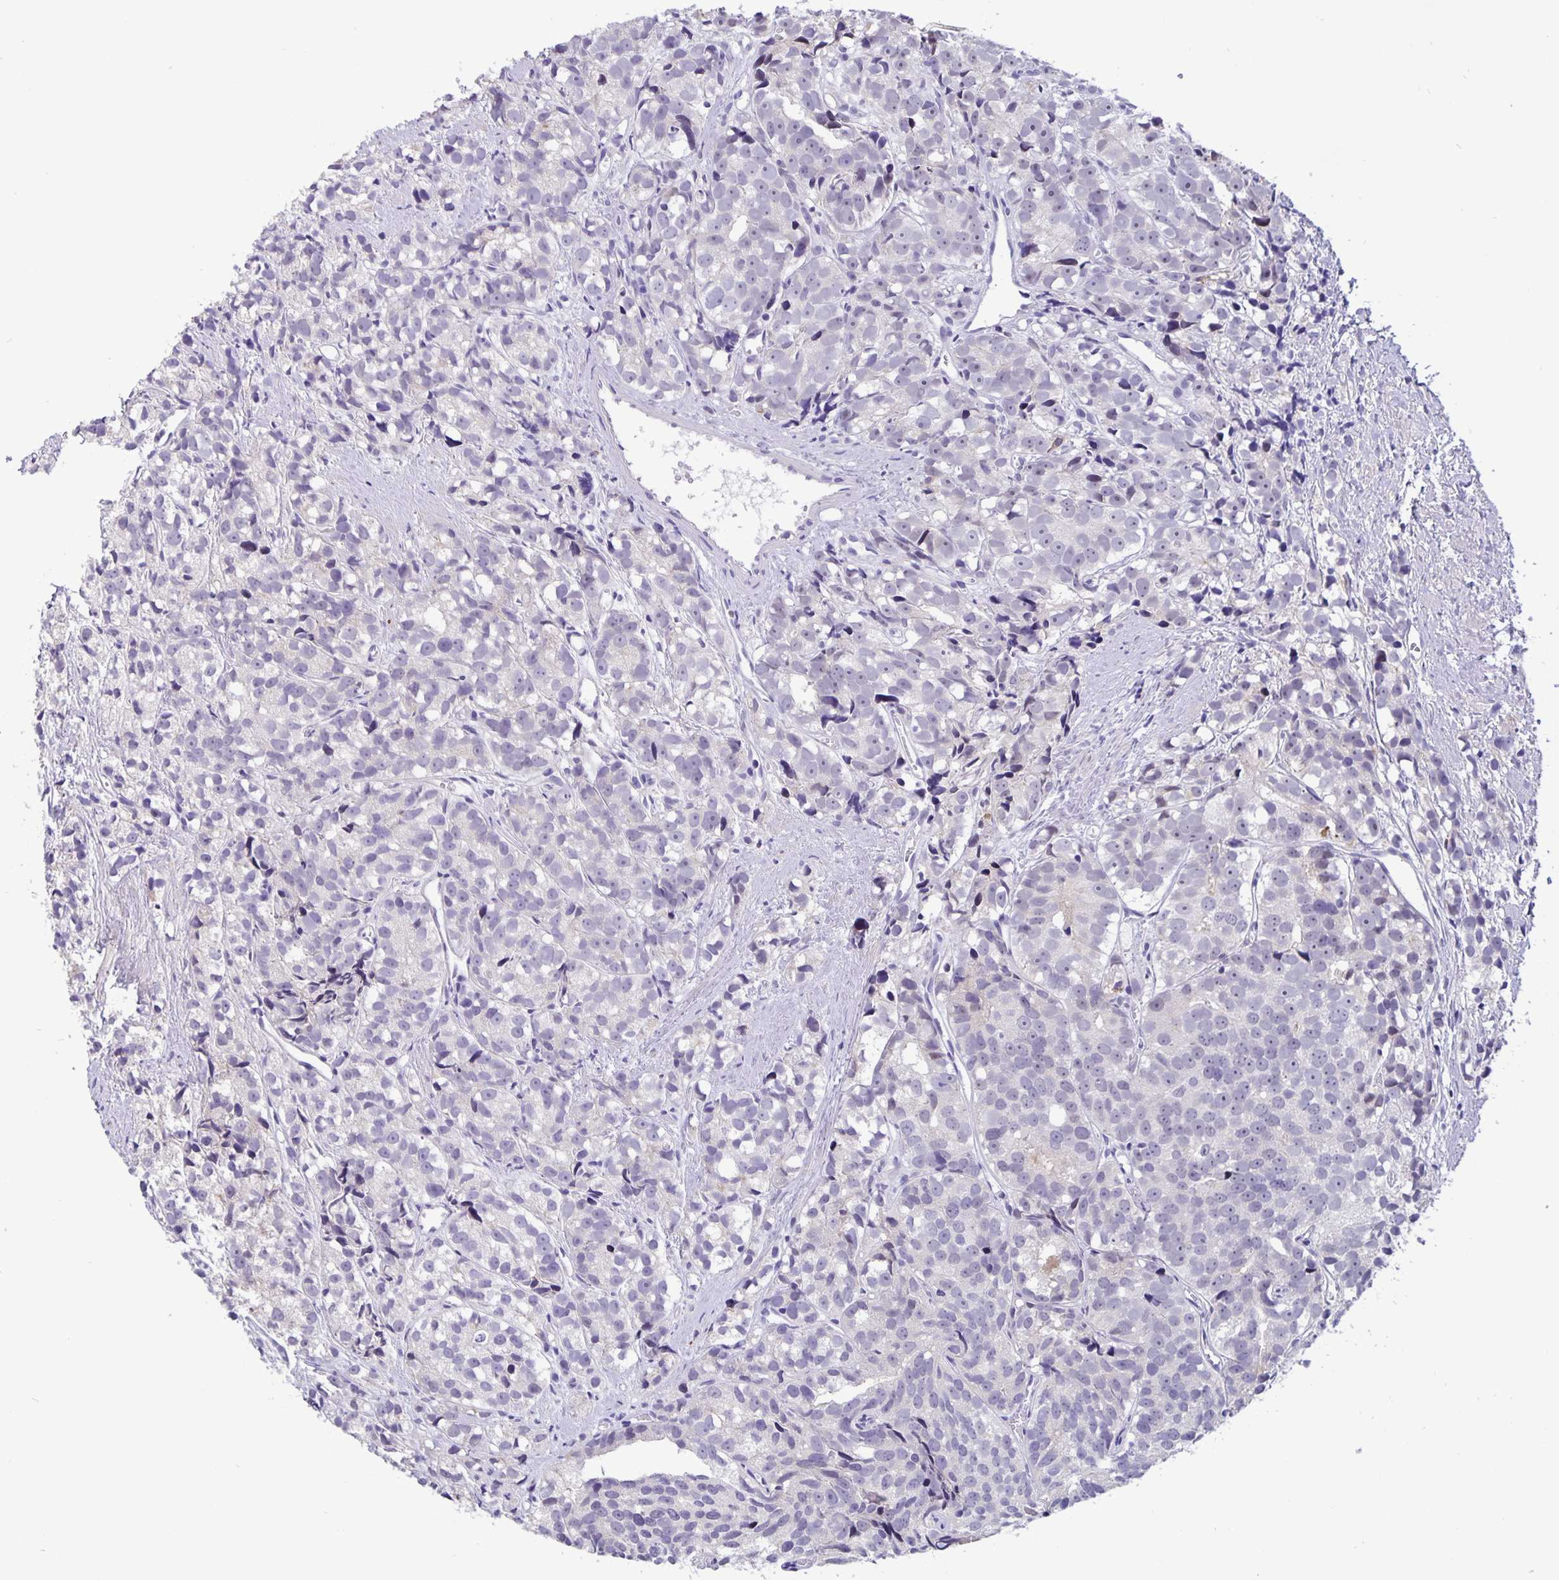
{"staining": {"intensity": "negative", "quantity": "none", "location": "none"}, "tissue": "prostate cancer", "cell_type": "Tumor cells", "image_type": "cancer", "snomed": [{"axis": "morphology", "description": "Adenocarcinoma, High grade"}, {"axis": "topography", "description": "Prostate"}], "caption": "The immunohistochemistry (IHC) photomicrograph has no significant staining in tumor cells of prostate adenocarcinoma (high-grade) tissue.", "gene": "ERMN", "patient": {"sex": "male", "age": 77}}